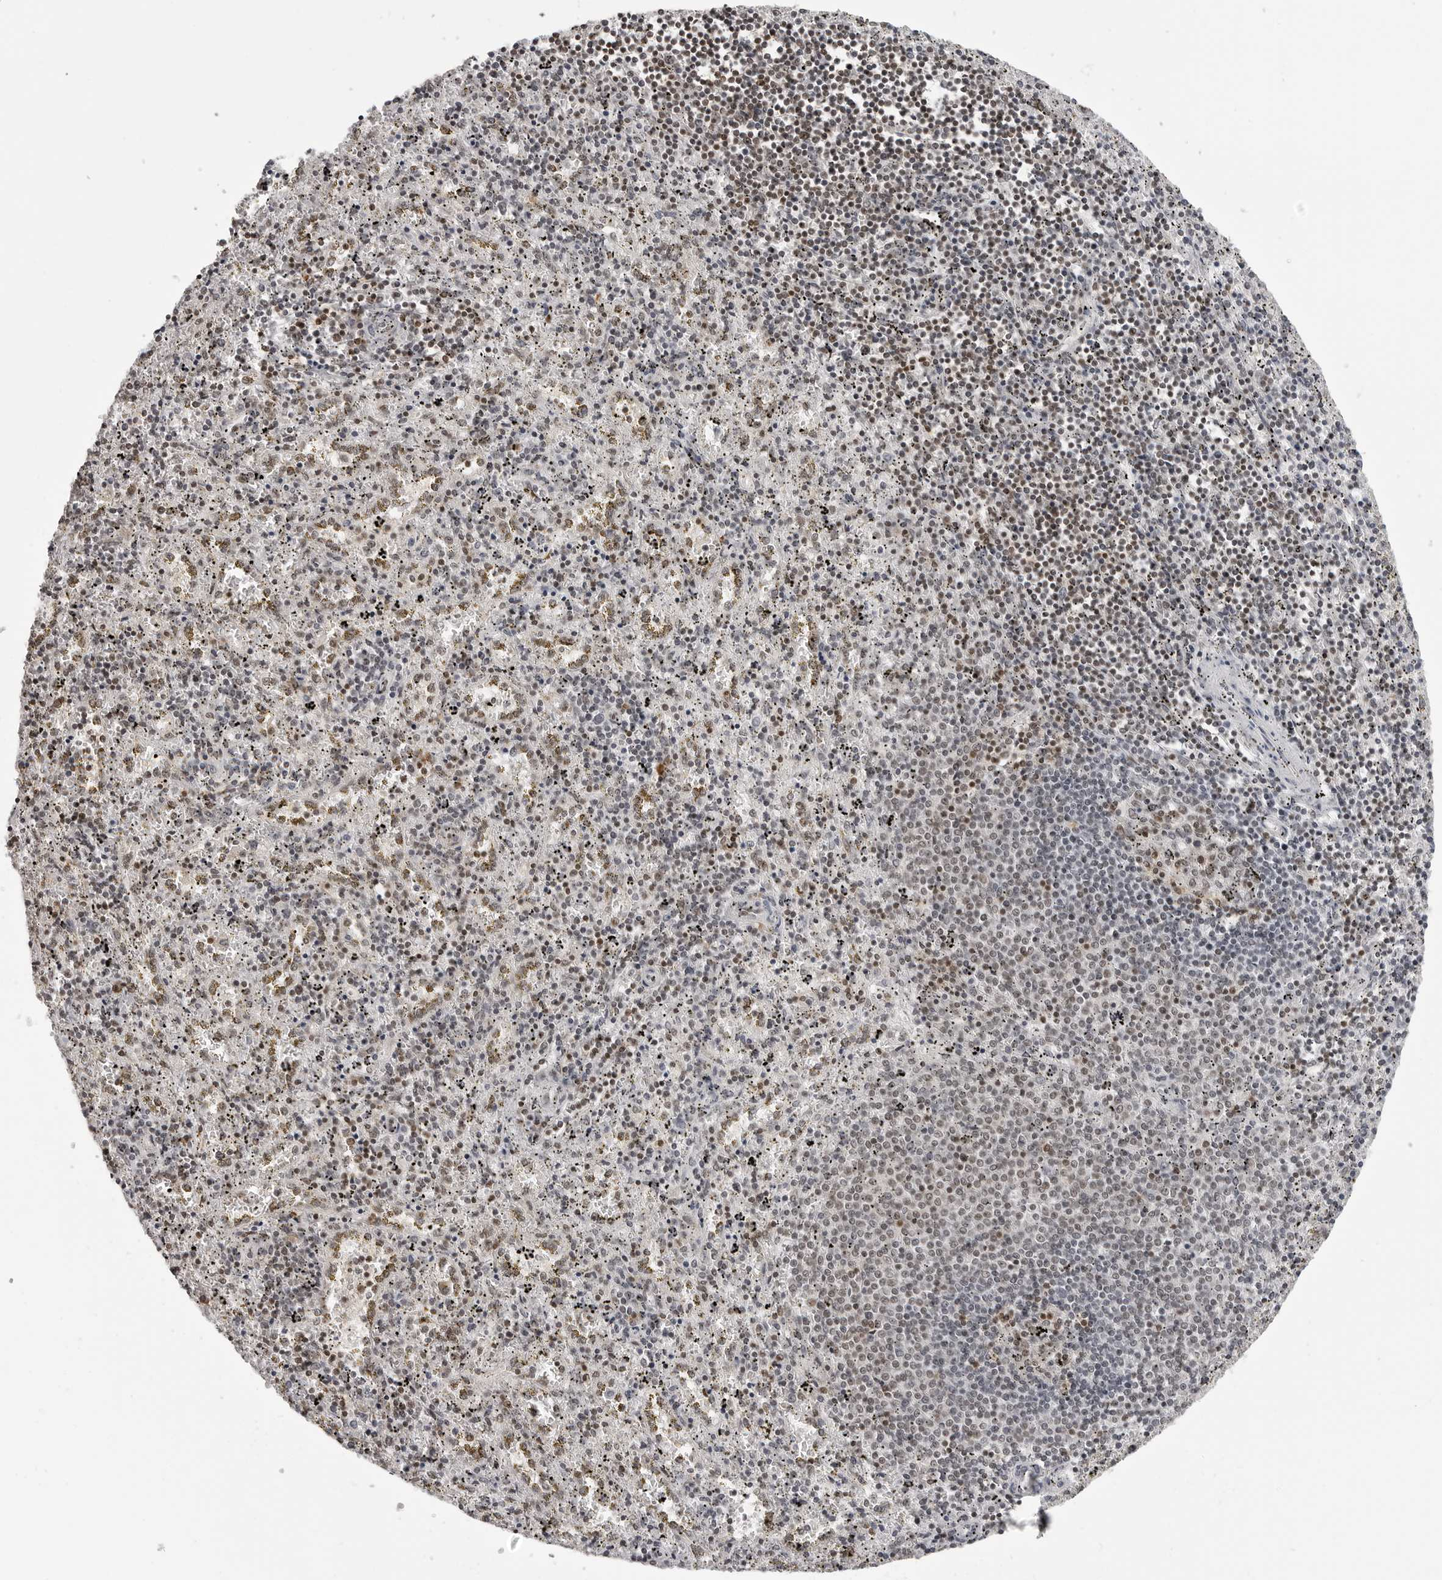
{"staining": {"intensity": "weak", "quantity": "25%-75%", "location": "nuclear"}, "tissue": "spleen", "cell_type": "Cells in red pulp", "image_type": "normal", "snomed": [{"axis": "morphology", "description": "Normal tissue, NOS"}, {"axis": "topography", "description": "Spleen"}], "caption": "DAB (3,3'-diaminobenzidine) immunohistochemical staining of benign spleen reveals weak nuclear protein expression in approximately 25%-75% of cells in red pulp. The staining was performed using DAB (3,3'-diaminobenzidine), with brown indicating positive protein expression. Nuclei are stained blue with hematoxylin.", "gene": "WRAP53", "patient": {"sex": "male", "age": 11}}